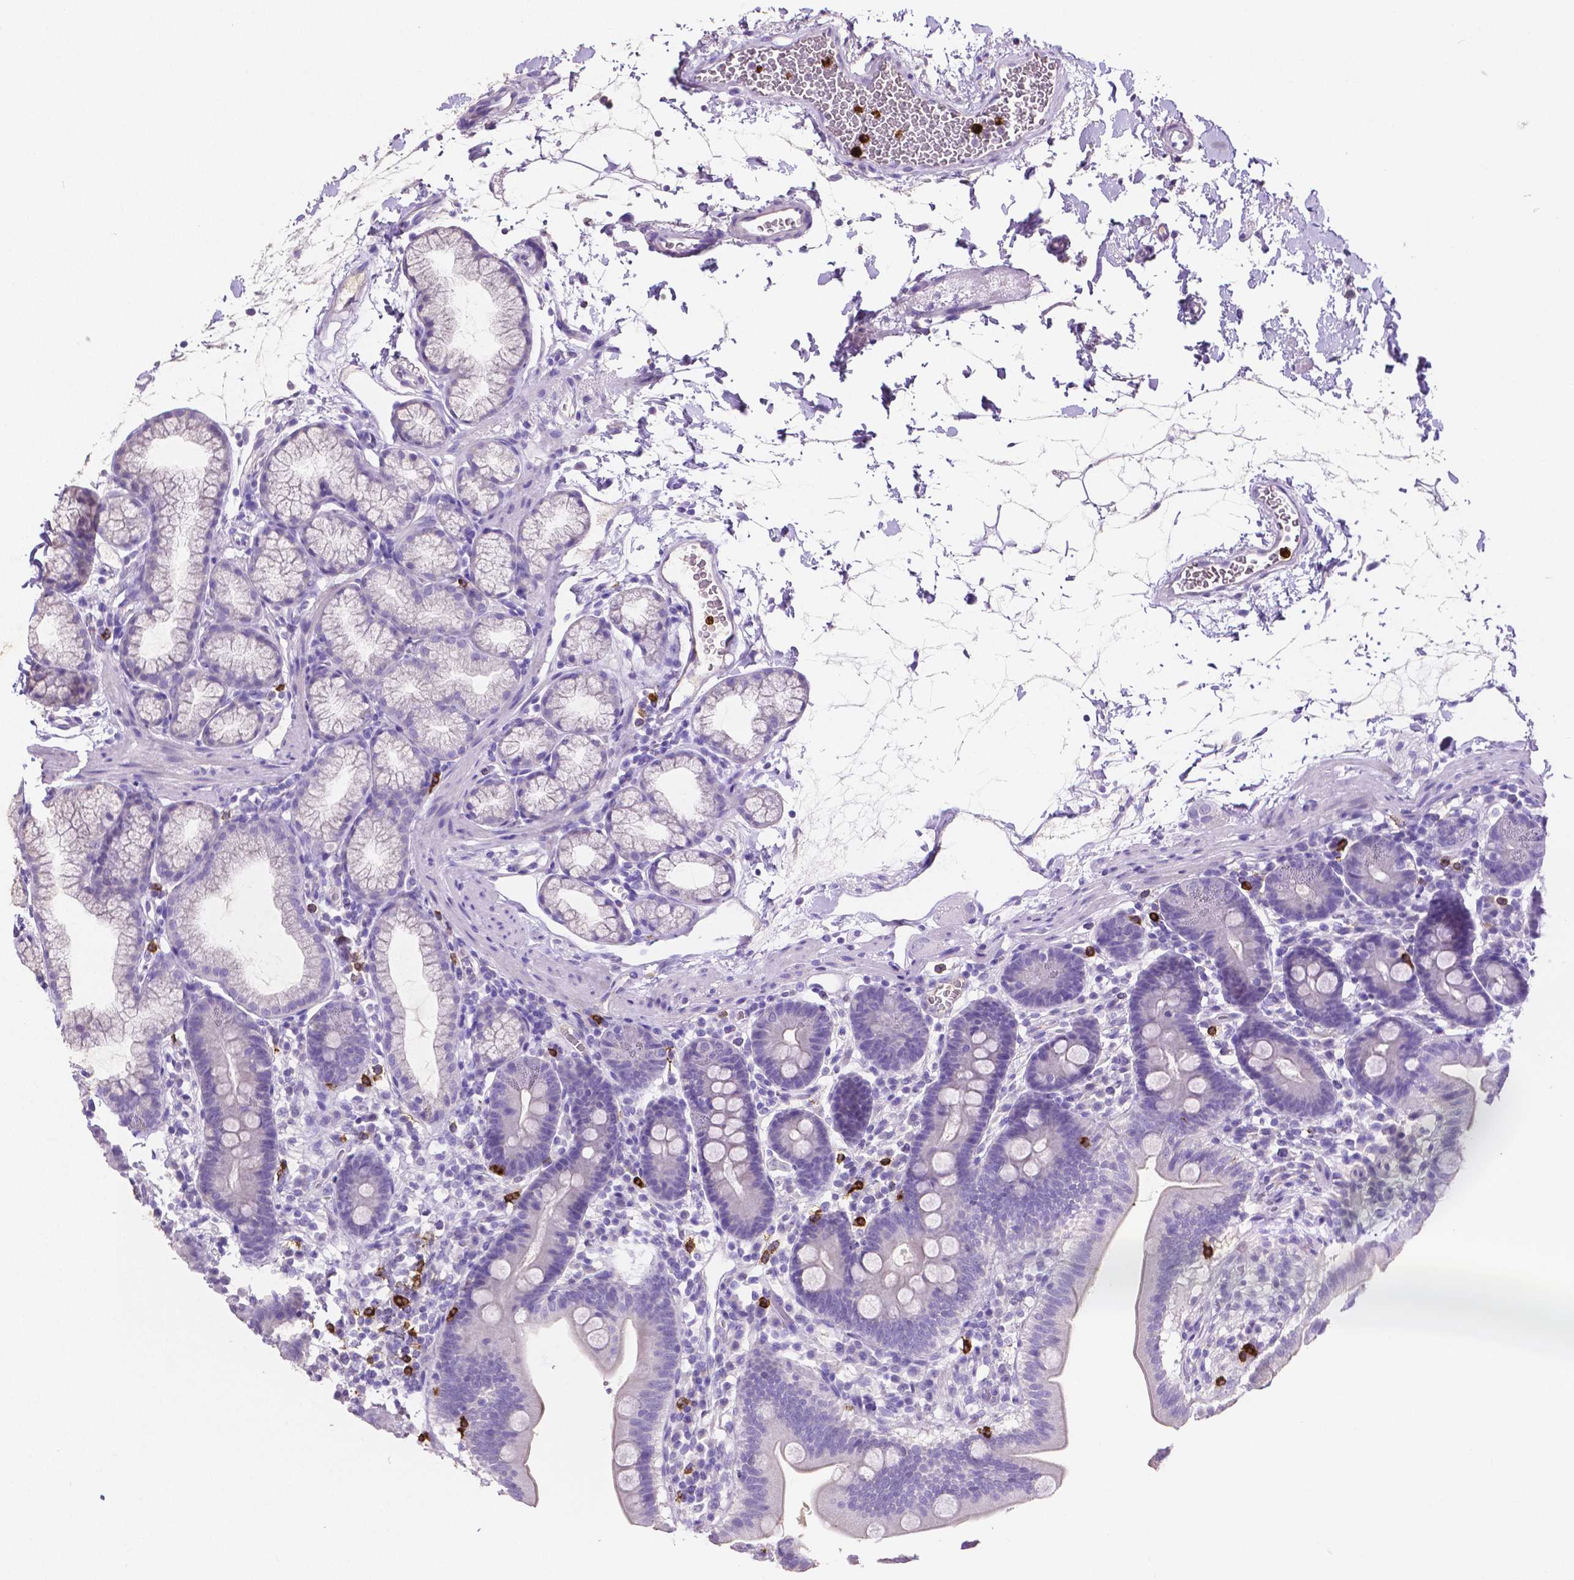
{"staining": {"intensity": "negative", "quantity": "none", "location": "none"}, "tissue": "duodenum", "cell_type": "Glandular cells", "image_type": "normal", "snomed": [{"axis": "morphology", "description": "Normal tissue, NOS"}, {"axis": "topography", "description": "Pancreas"}, {"axis": "topography", "description": "Duodenum"}], "caption": "High power microscopy photomicrograph of an immunohistochemistry photomicrograph of unremarkable duodenum, revealing no significant positivity in glandular cells. (DAB (3,3'-diaminobenzidine) immunohistochemistry (IHC) with hematoxylin counter stain).", "gene": "MMP9", "patient": {"sex": "male", "age": 59}}